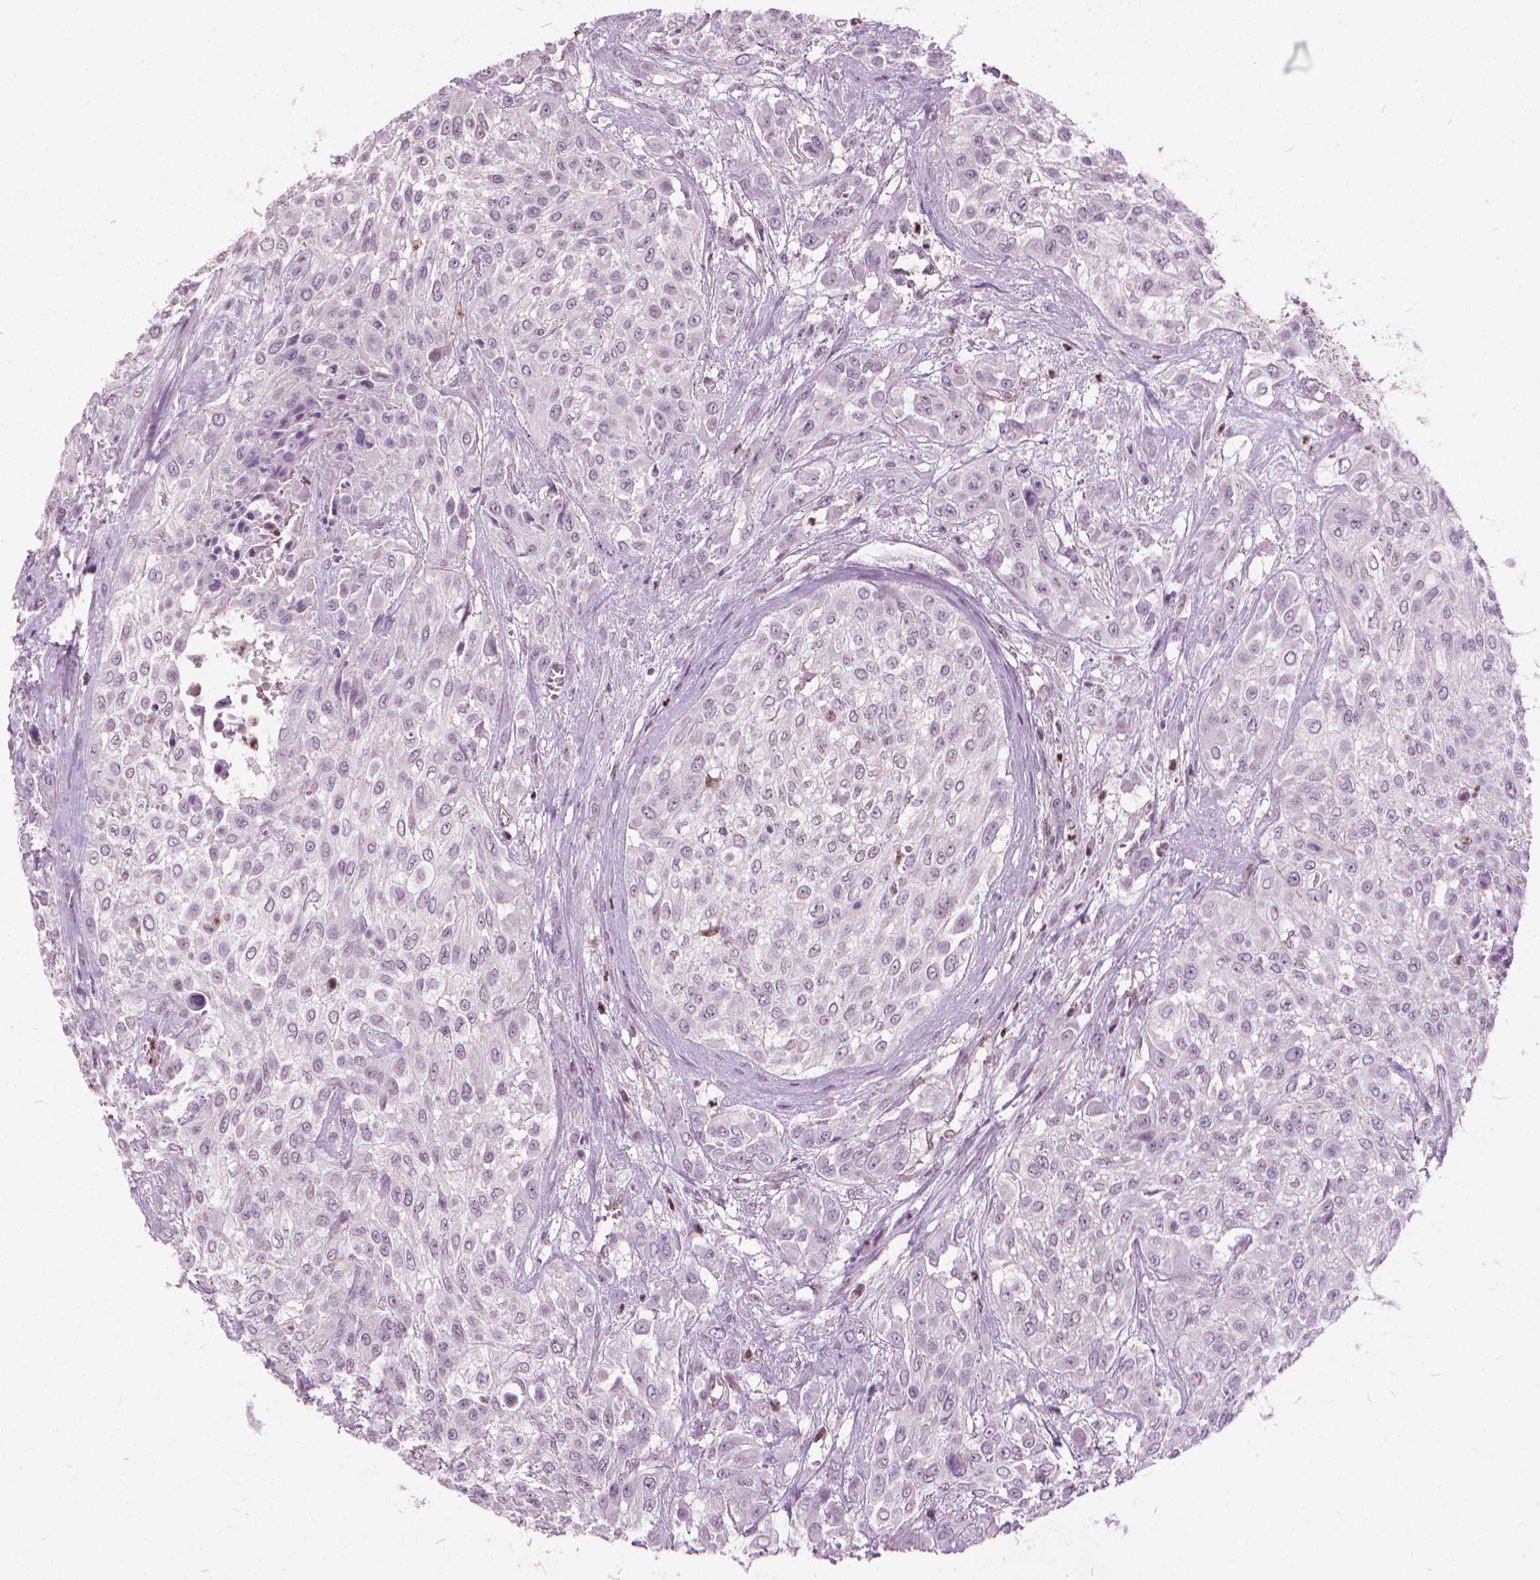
{"staining": {"intensity": "negative", "quantity": "none", "location": "none"}, "tissue": "urothelial cancer", "cell_type": "Tumor cells", "image_type": "cancer", "snomed": [{"axis": "morphology", "description": "Urothelial carcinoma, High grade"}, {"axis": "topography", "description": "Urinary bladder"}], "caption": "Human high-grade urothelial carcinoma stained for a protein using immunohistochemistry (IHC) demonstrates no positivity in tumor cells.", "gene": "STAT5B", "patient": {"sex": "male", "age": 57}}